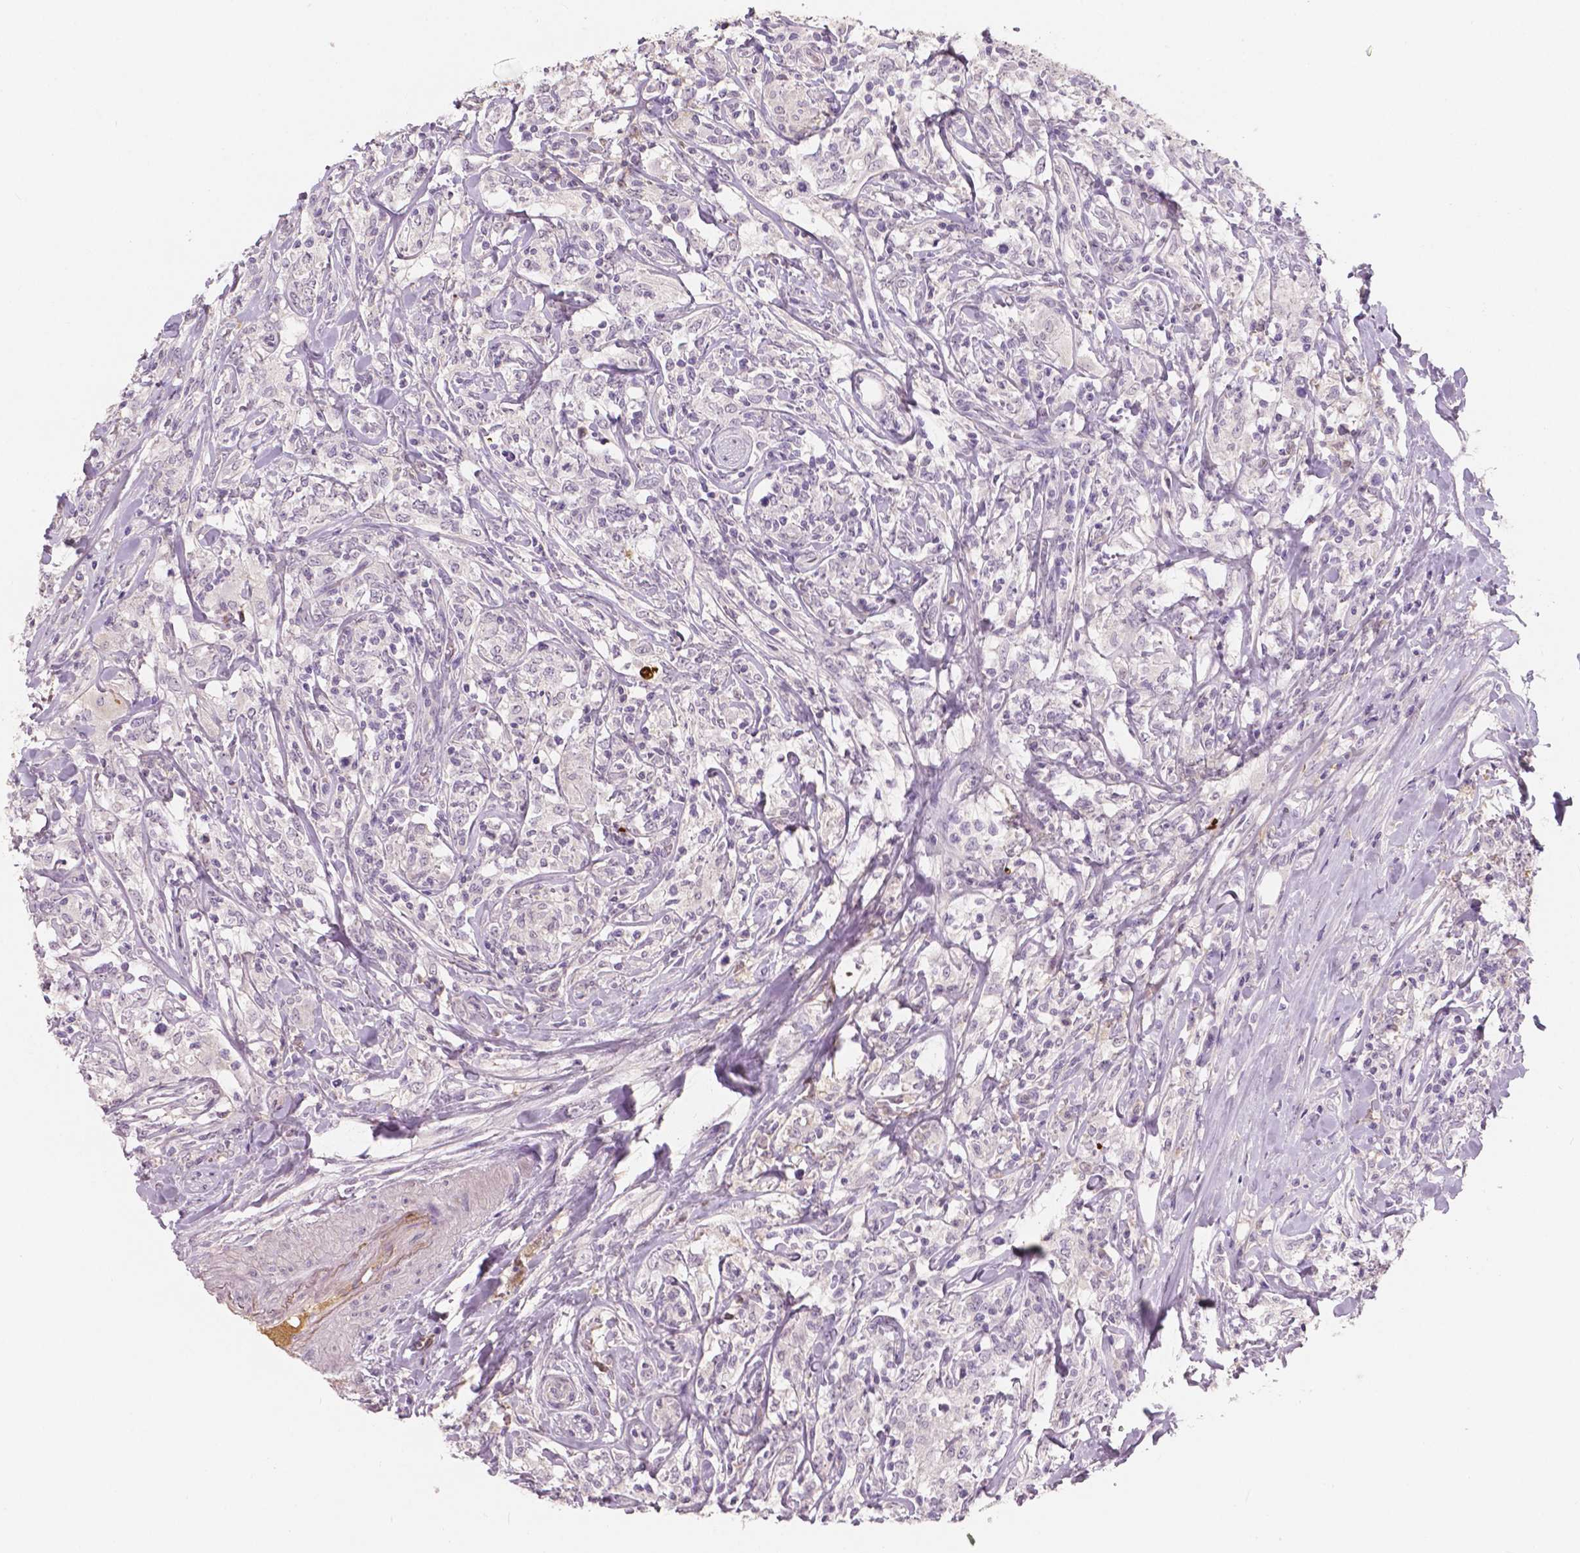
{"staining": {"intensity": "negative", "quantity": "none", "location": "none"}, "tissue": "lymphoma", "cell_type": "Tumor cells", "image_type": "cancer", "snomed": [{"axis": "morphology", "description": "Malignant lymphoma, non-Hodgkin's type, High grade"}, {"axis": "topography", "description": "Lymph node"}], "caption": "High magnification brightfield microscopy of malignant lymphoma, non-Hodgkin's type (high-grade) stained with DAB (brown) and counterstained with hematoxylin (blue): tumor cells show no significant staining.", "gene": "APOA4", "patient": {"sex": "female", "age": 84}}